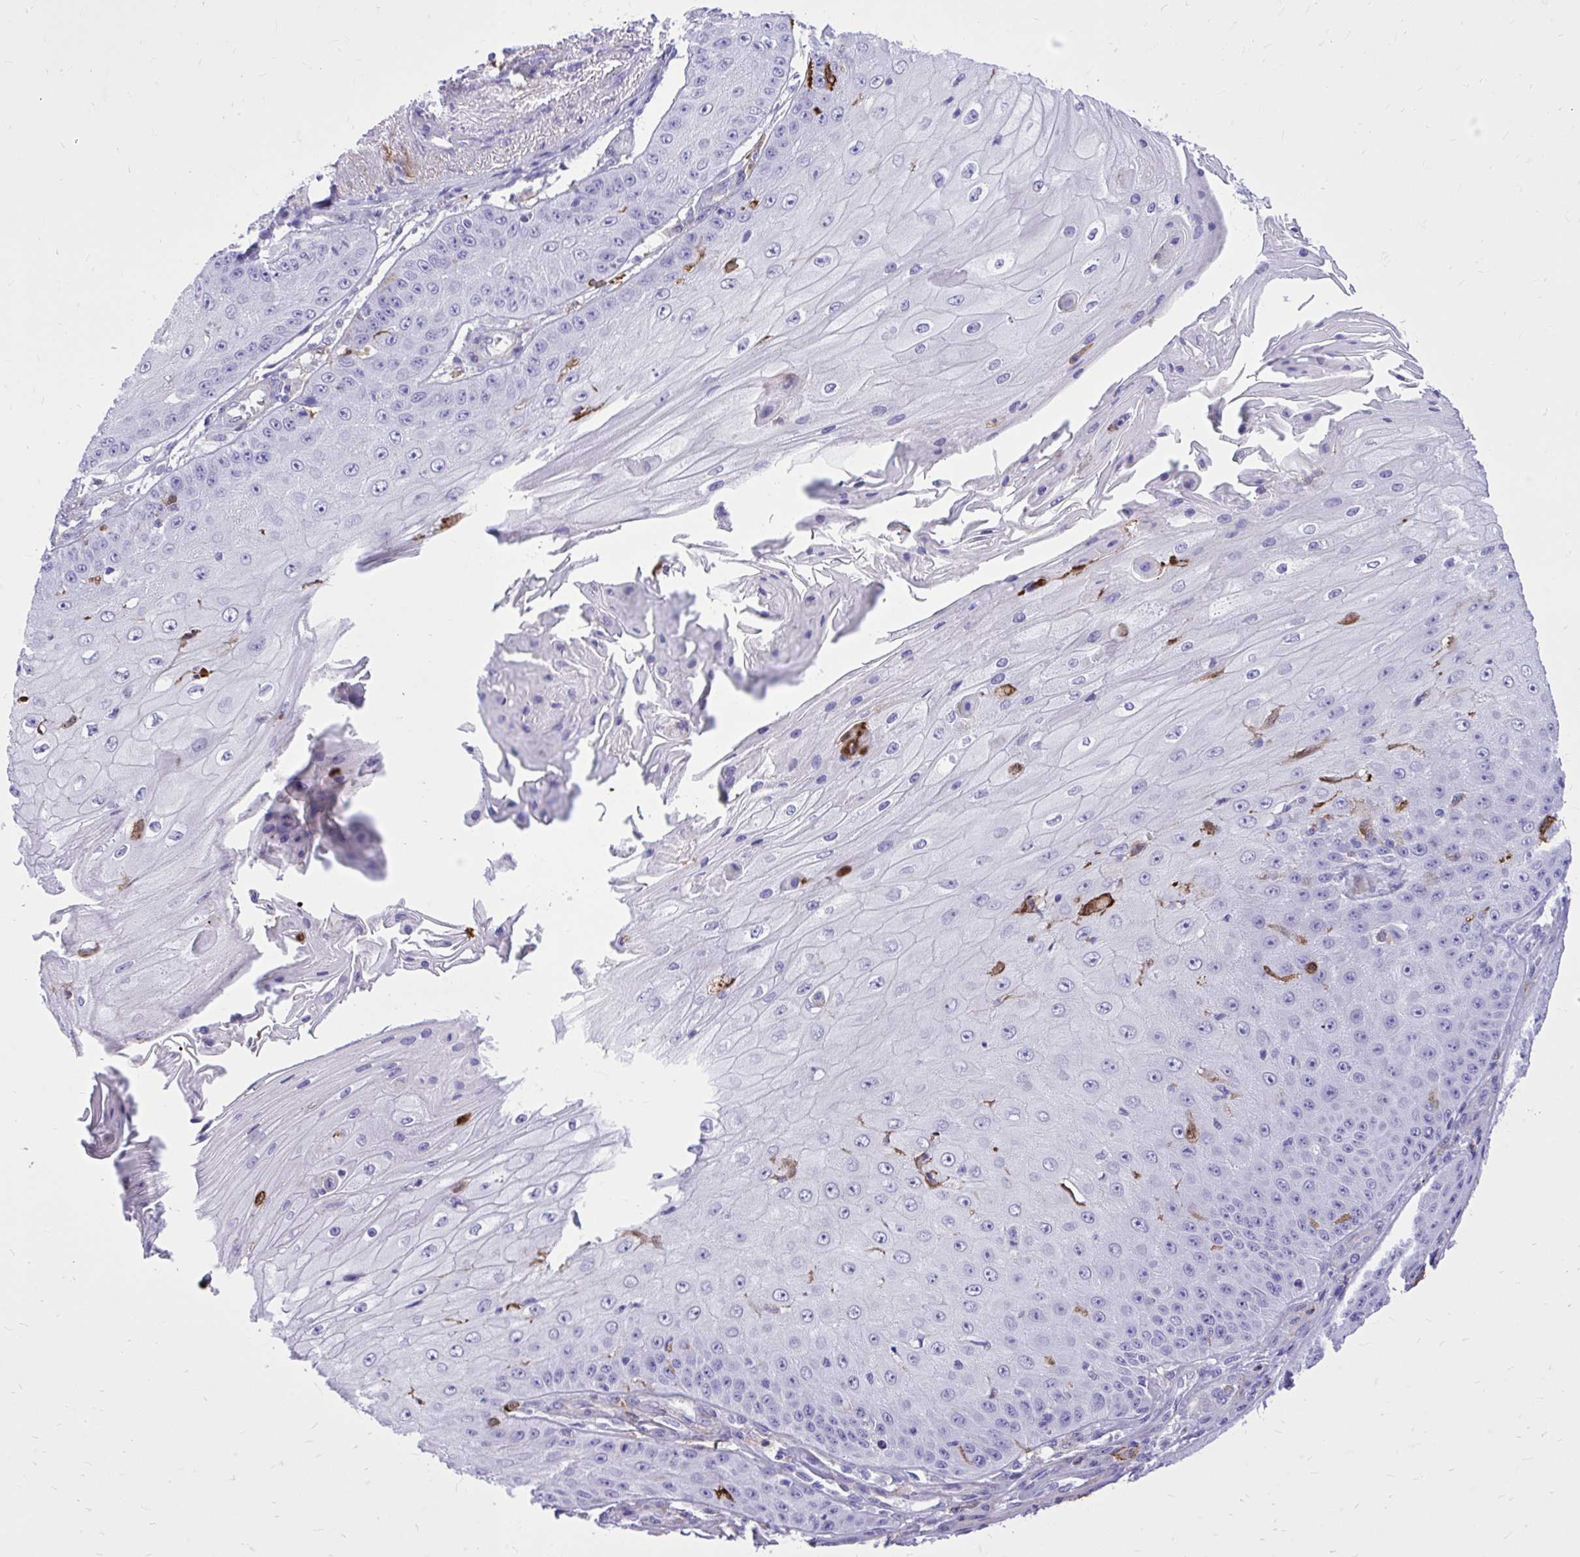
{"staining": {"intensity": "negative", "quantity": "none", "location": "none"}, "tissue": "skin cancer", "cell_type": "Tumor cells", "image_type": "cancer", "snomed": [{"axis": "morphology", "description": "Squamous cell carcinoma, NOS"}, {"axis": "topography", "description": "Skin"}], "caption": "Human squamous cell carcinoma (skin) stained for a protein using IHC exhibits no expression in tumor cells.", "gene": "TLR7", "patient": {"sex": "male", "age": 70}}